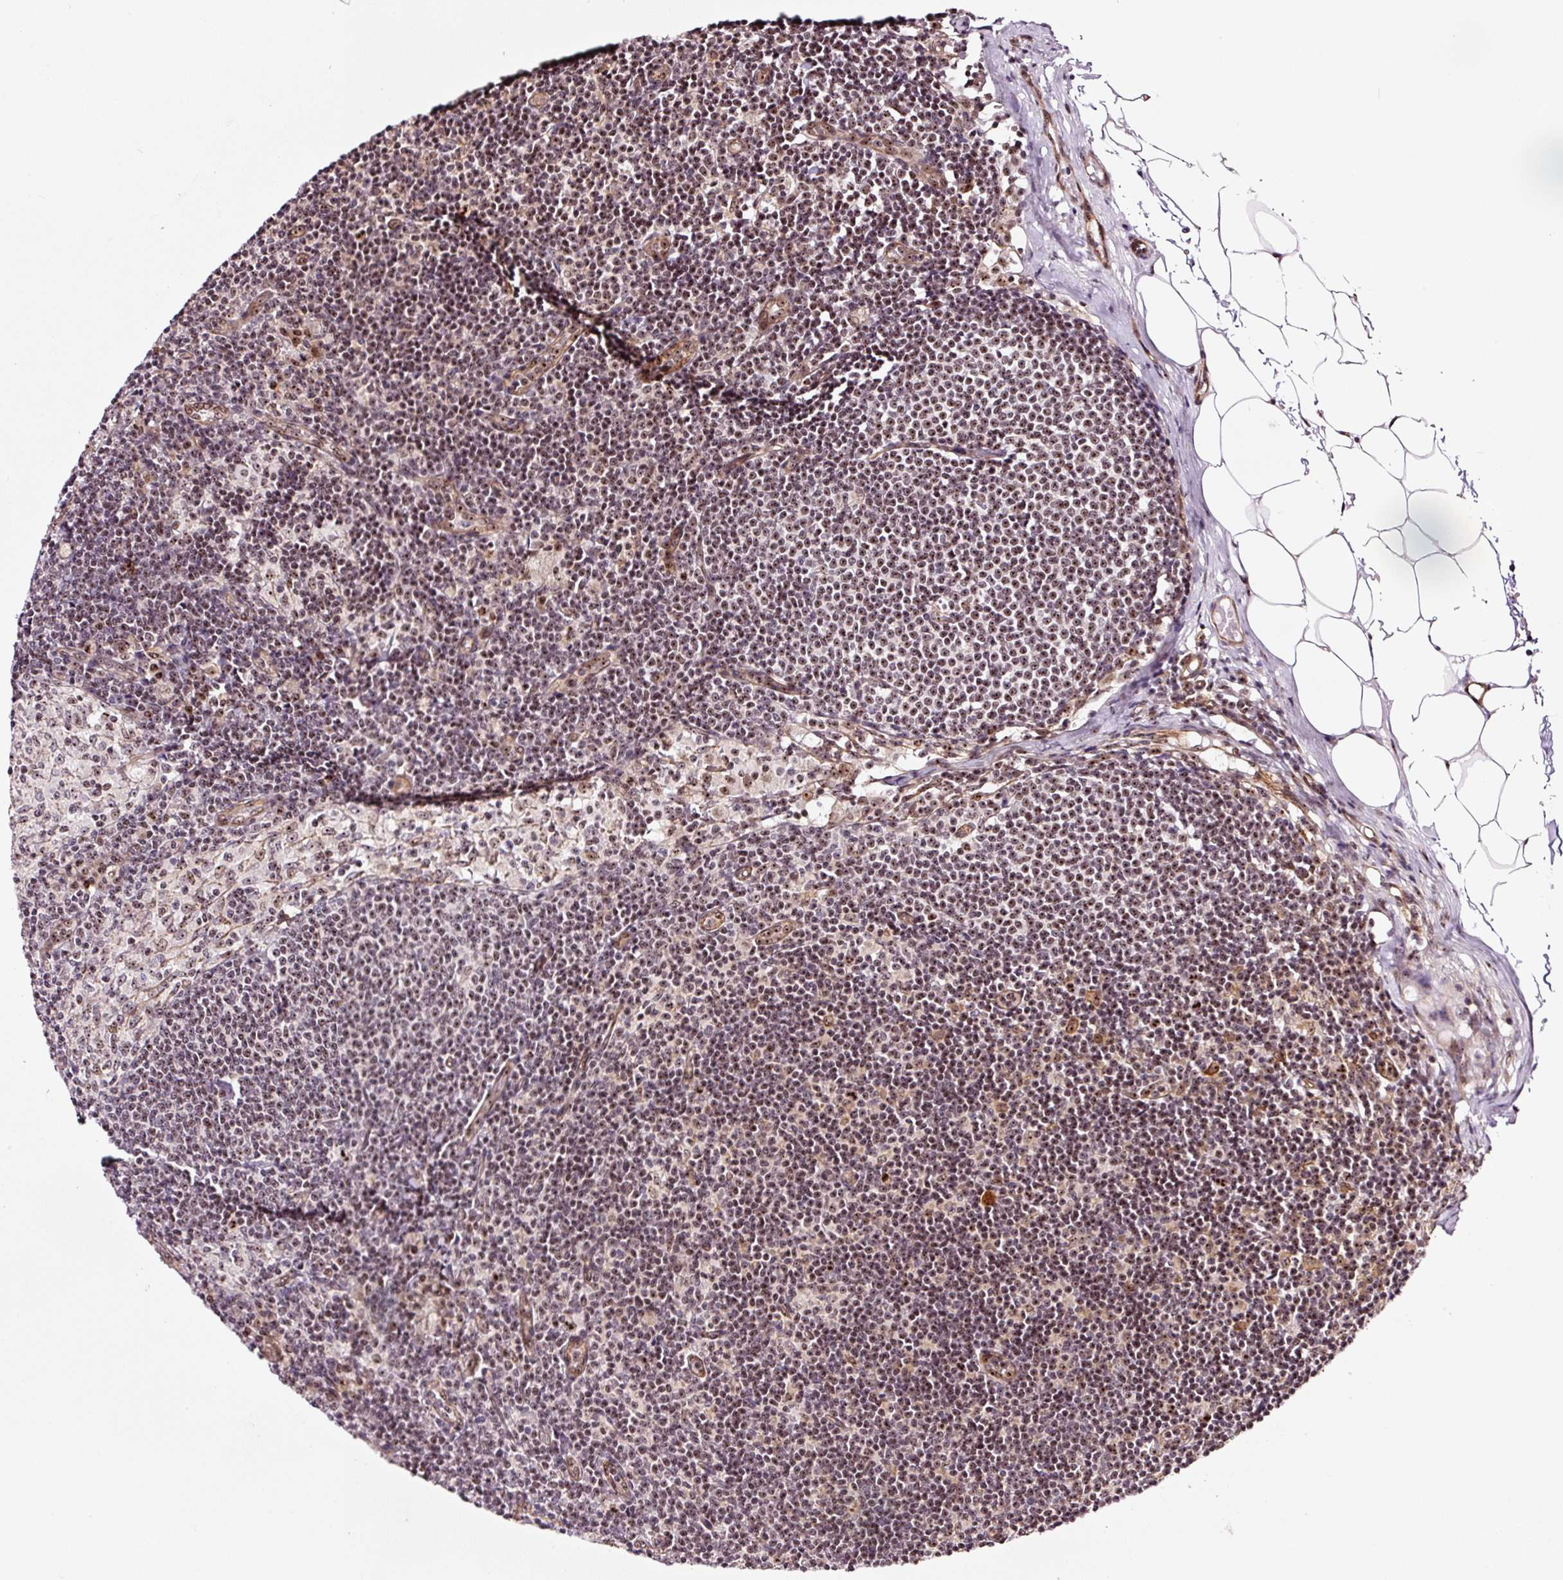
{"staining": {"intensity": "strong", "quantity": "25%-75%", "location": "nuclear"}, "tissue": "lymph node", "cell_type": "Germinal center cells", "image_type": "normal", "snomed": [{"axis": "morphology", "description": "Normal tissue, NOS"}, {"axis": "topography", "description": "Lymph node"}], "caption": "The image demonstrates staining of unremarkable lymph node, revealing strong nuclear protein positivity (brown color) within germinal center cells. The protein of interest is stained brown, and the nuclei are stained in blue (DAB (3,3'-diaminobenzidine) IHC with brightfield microscopy, high magnification).", "gene": "GNL3", "patient": {"sex": "male", "age": 49}}